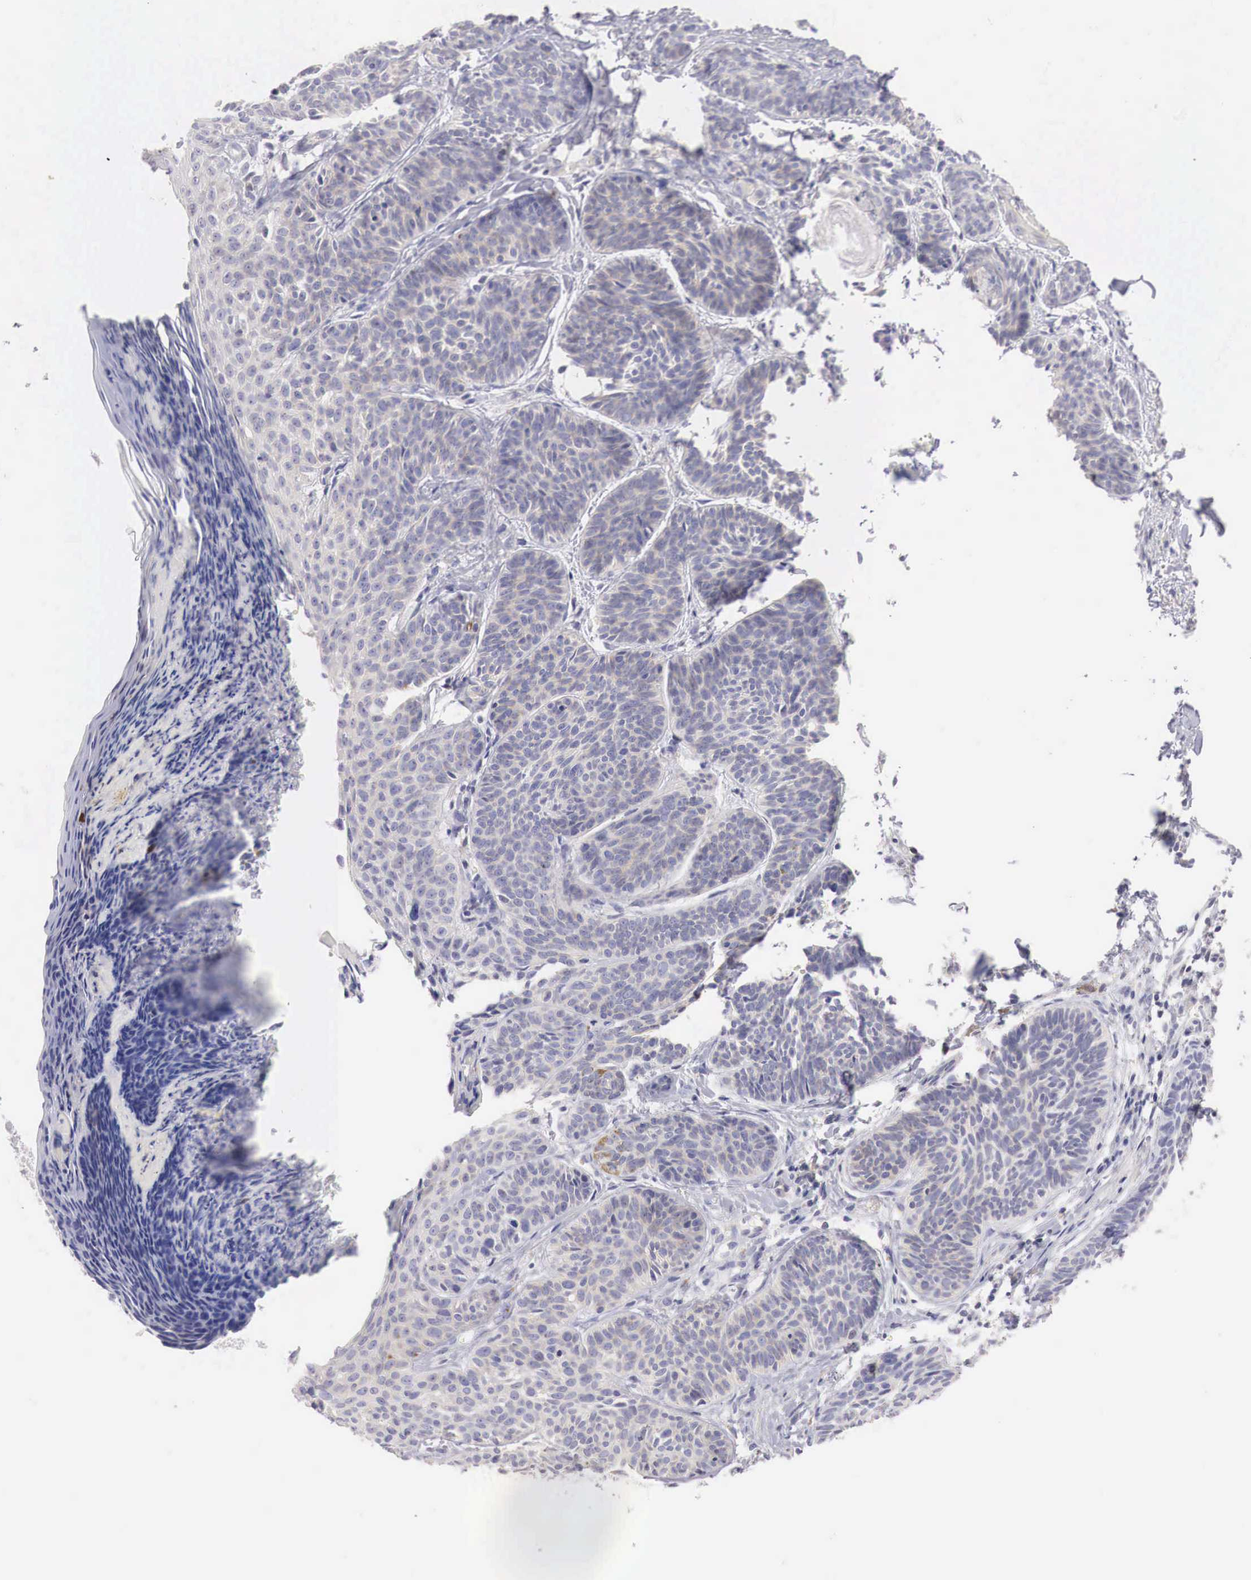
{"staining": {"intensity": "negative", "quantity": "none", "location": "none"}, "tissue": "skin cancer", "cell_type": "Tumor cells", "image_type": "cancer", "snomed": [{"axis": "morphology", "description": "Basal cell carcinoma"}, {"axis": "topography", "description": "Skin"}], "caption": "This micrograph is of skin cancer stained with IHC to label a protein in brown with the nuclei are counter-stained blue. There is no staining in tumor cells.", "gene": "TRIM13", "patient": {"sex": "female", "age": 62}}